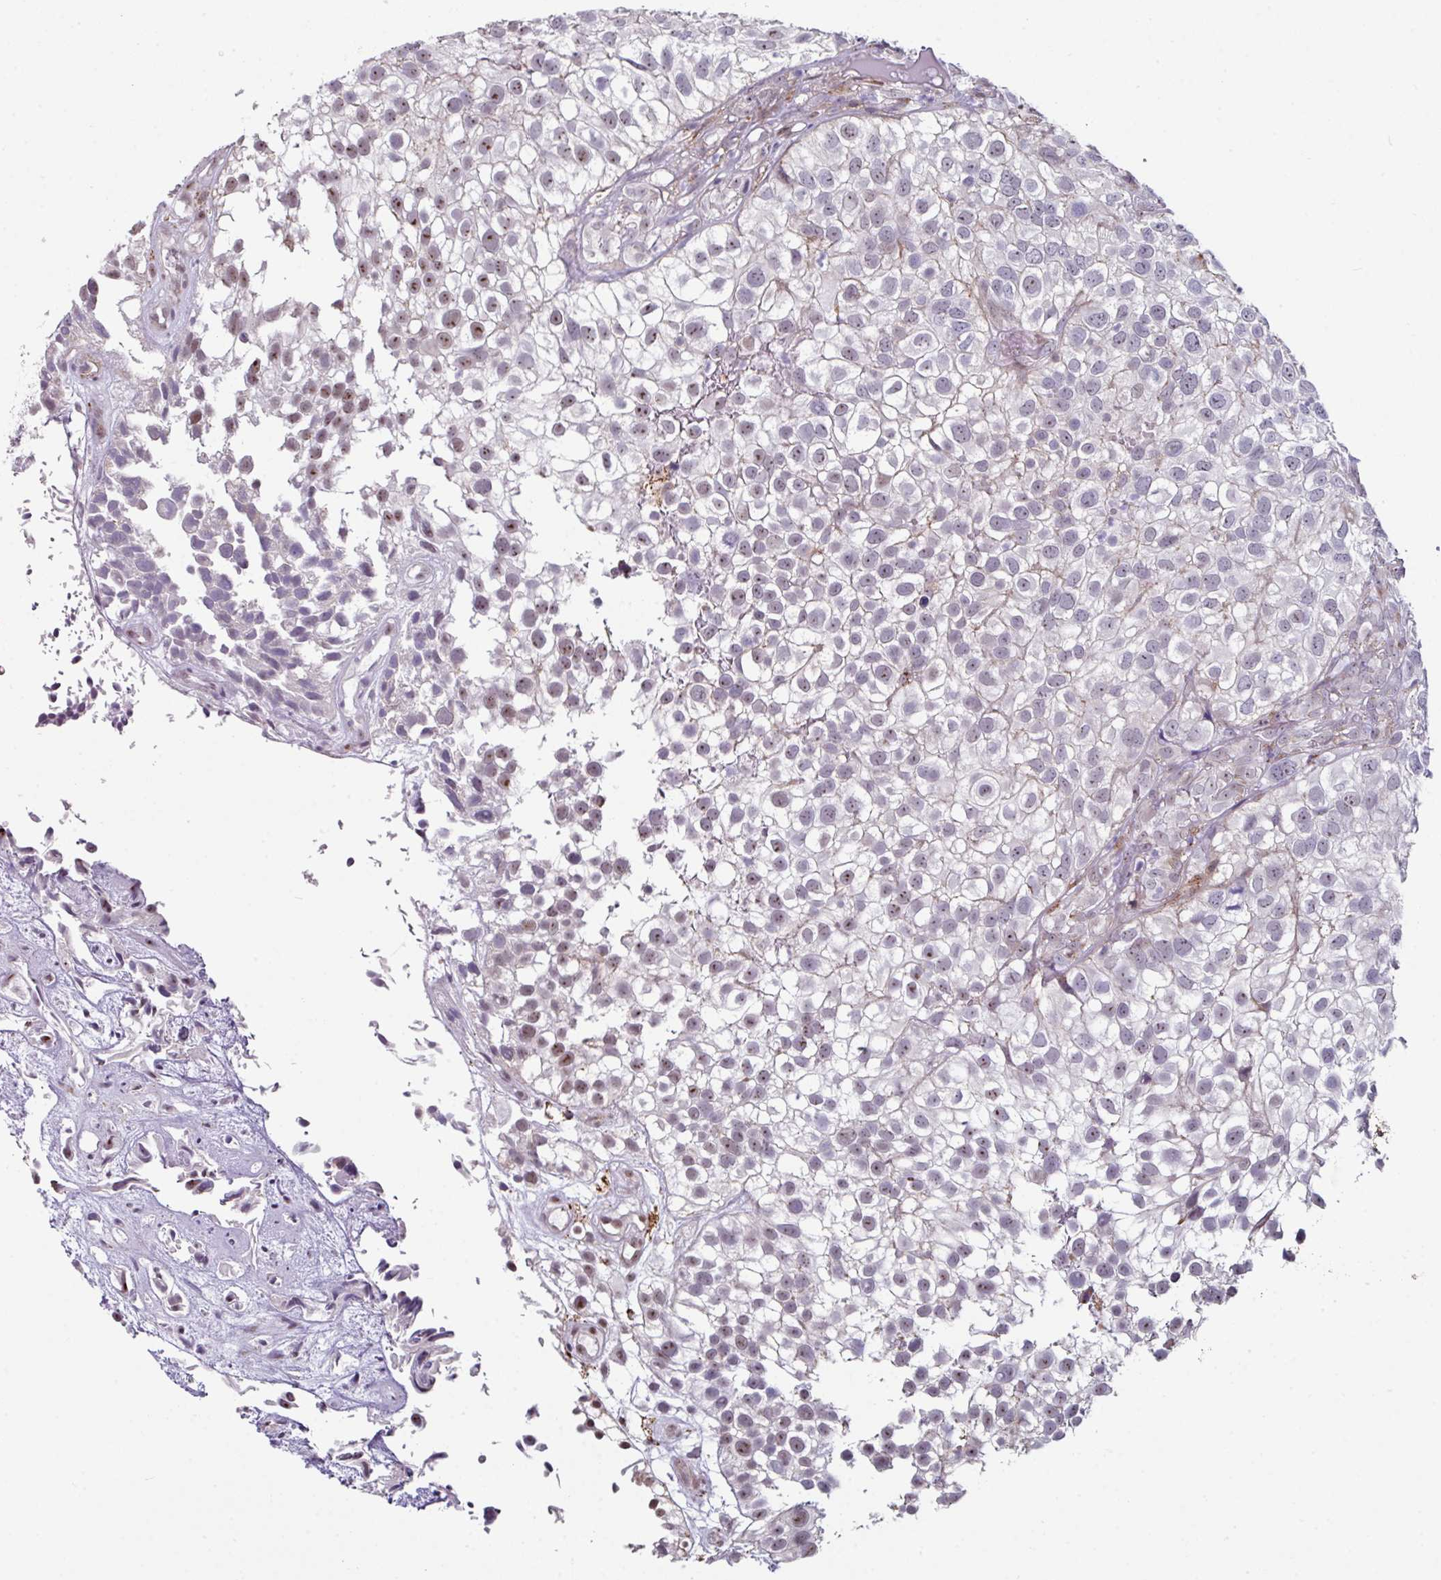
{"staining": {"intensity": "moderate", "quantity": "25%-75%", "location": "nuclear"}, "tissue": "urothelial cancer", "cell_type": "Tumor cells", "image_type": "cancer", "snomed": [{"axis": "morphology", "description": "Urothelial carcinoma, High grade"}, {"axis": "topography", "description": "Urinary bladder"}], "caption": "Moderate nuclear staining is present in approximately 25%-75% of tumor cells in urothelial cancer.", "gene": "BMS1", "patient": {"sex": "male", "age": 56}}